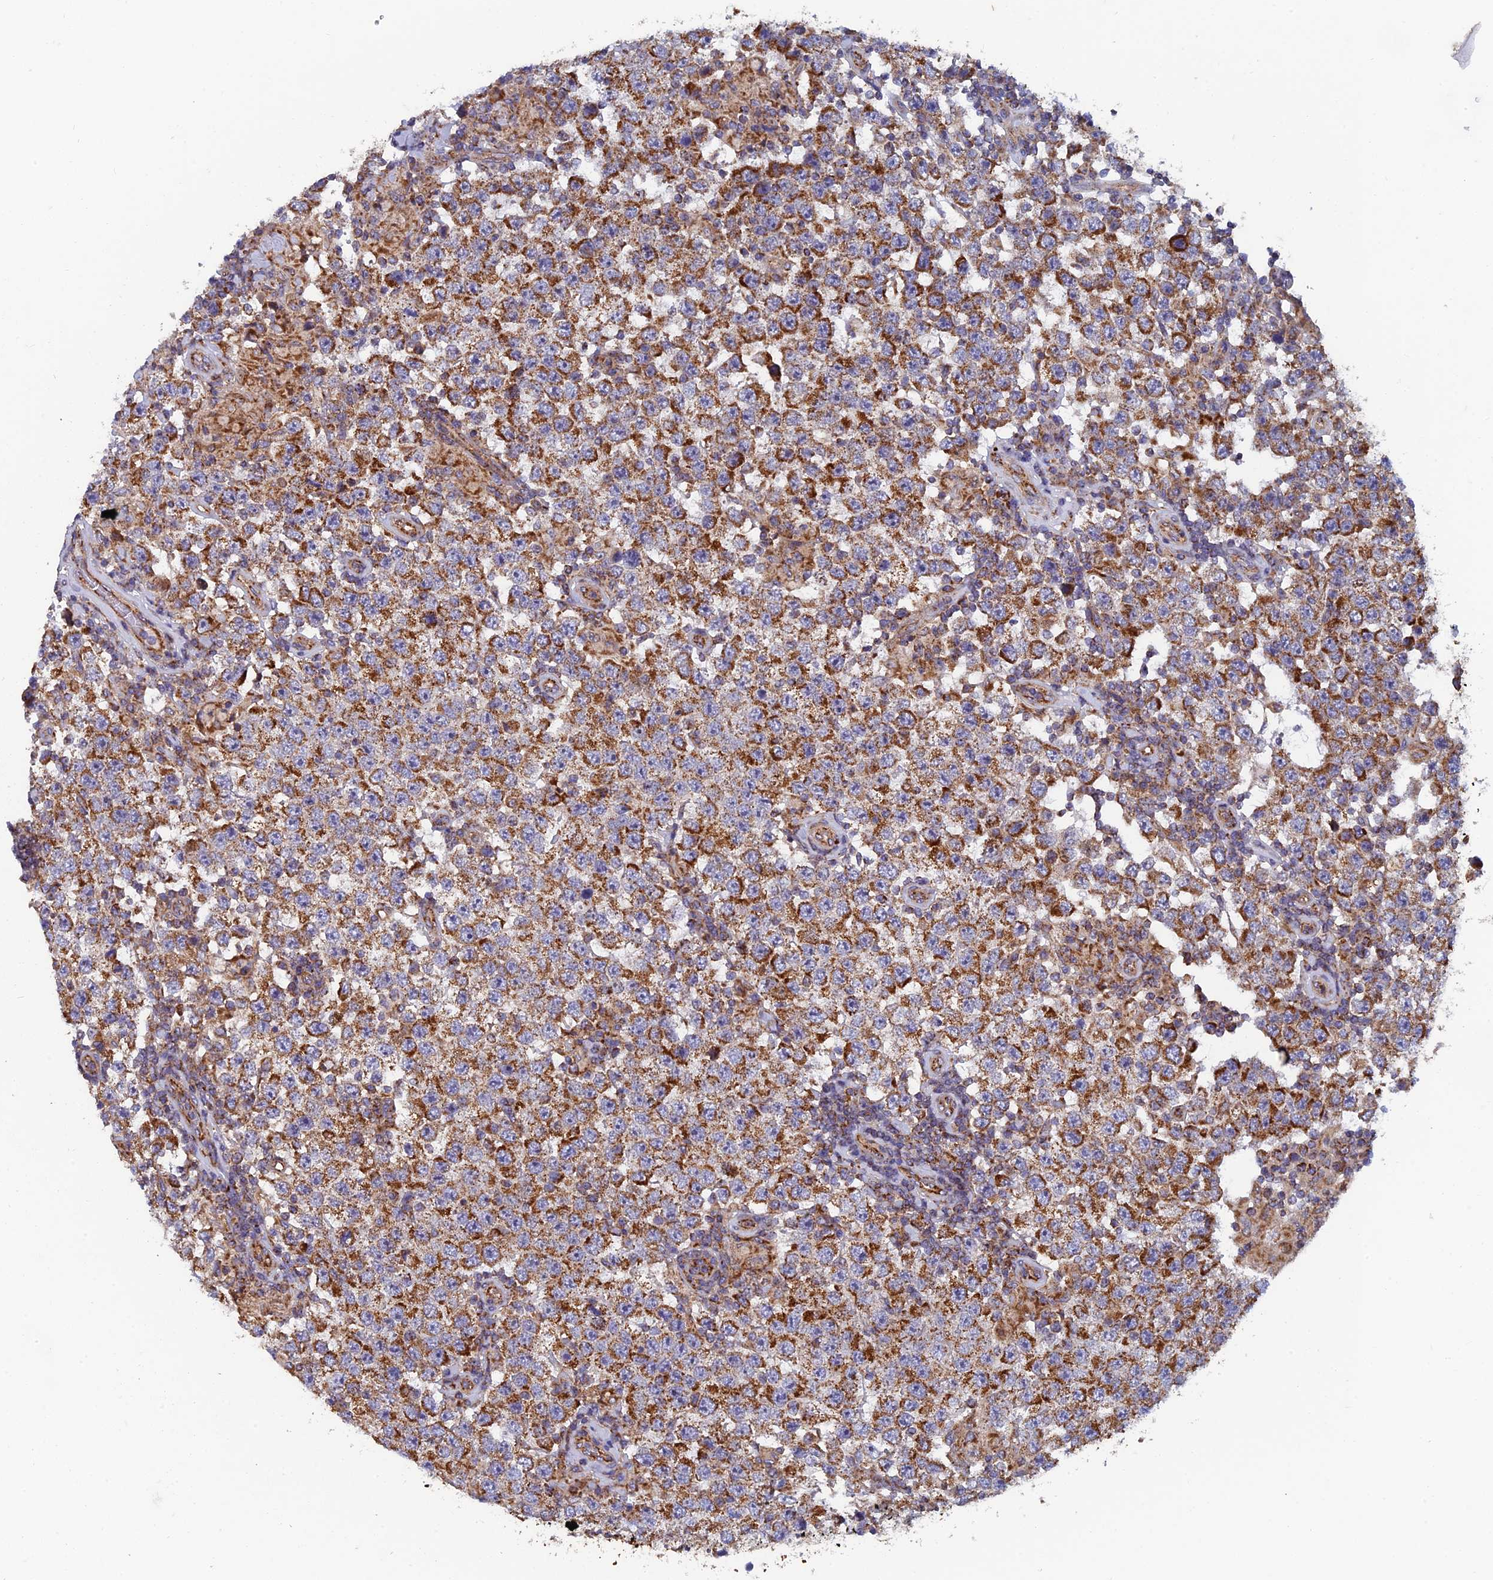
{"staining": {"intensity": "strong", "quantity": ">75%", "location": "cytoplasmic/membranous"}, "tissue": "testis cancer", "cell_type": "Tumor cells", "image_type": "cancer", "snomed": [{"axis": "morphology", "description": "Normal tissue, NOS"}, {"axis": "morphology", "description": "Urothelial carcinoma, High grade"}, {"axis": "morphology", "description": "Seminoma, NOS"}, {"axis": "morphology", "description": "Carcinoma, Embryonal, NOS"}, {"axis": "topography", "description": "Urinary bladder"}, {"axis": "topography", "description": "Testis"}], "caption": "The image shows immunohistochemical staining of testis cancer. There is strong cytoplasmic/membranous positivity is present in about >75% of tumor cells. (DAB = brown stain, brightfield microscopy at high magnification).", "gene": "MRPS9", "patient": {"sex": "male", "age": 41}}